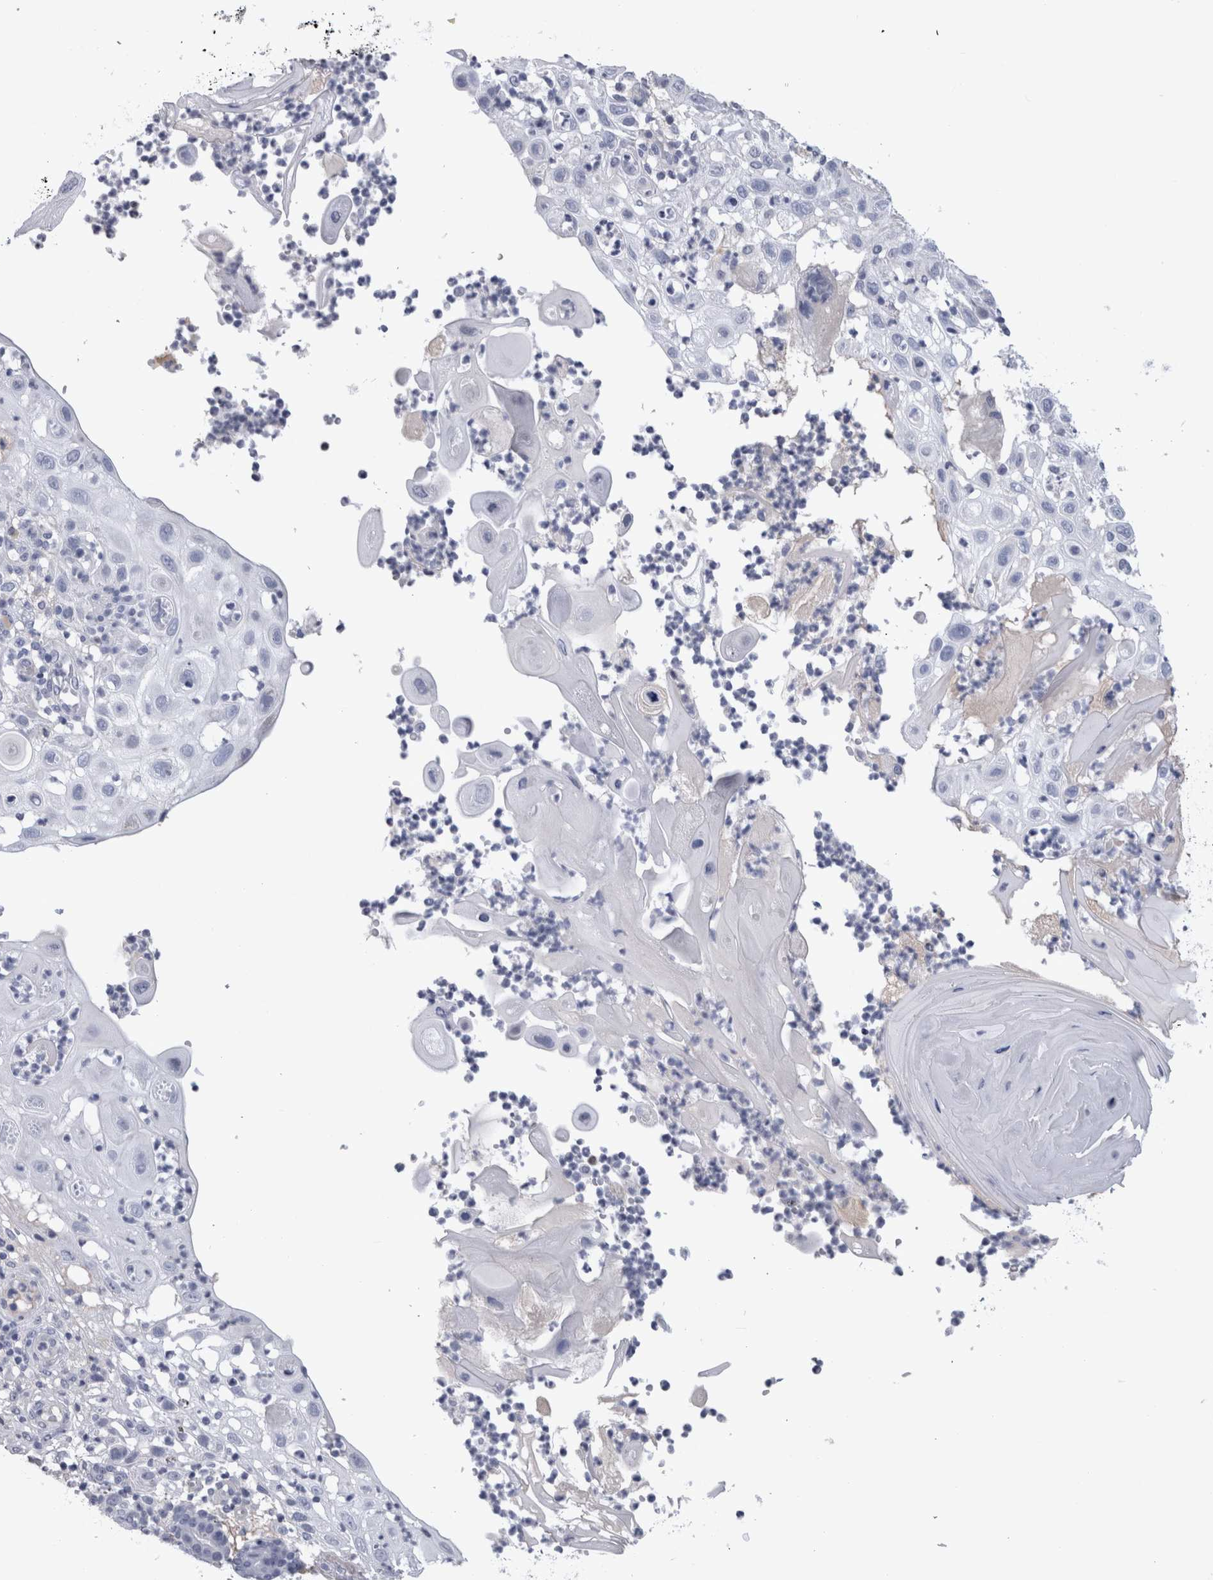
{"staining": {"intensity": "negative", "quantity": "none", "location": "none"}, "tissue": "skin cancer", "cell_type": "Tumor cells", "image_type": "cancer", "snomed": [{"axis": "morphology", "description": "Normal tissue, NOS"}, {"axis": "morphology", "description": "Squamous cell carcinoma, NOS"}, {"axis": "topography", "description": "Skin"}], "caption": "Immunohistochemistry micrograph of neoplastic tissue: human skin squamous cell carcinoma stained with DAB (3,3'-diaminobenzidine) shows no significant protein expression in tumor cells.", "gene": "PAX5", "patient": {"sex": "female", "age": 96}}